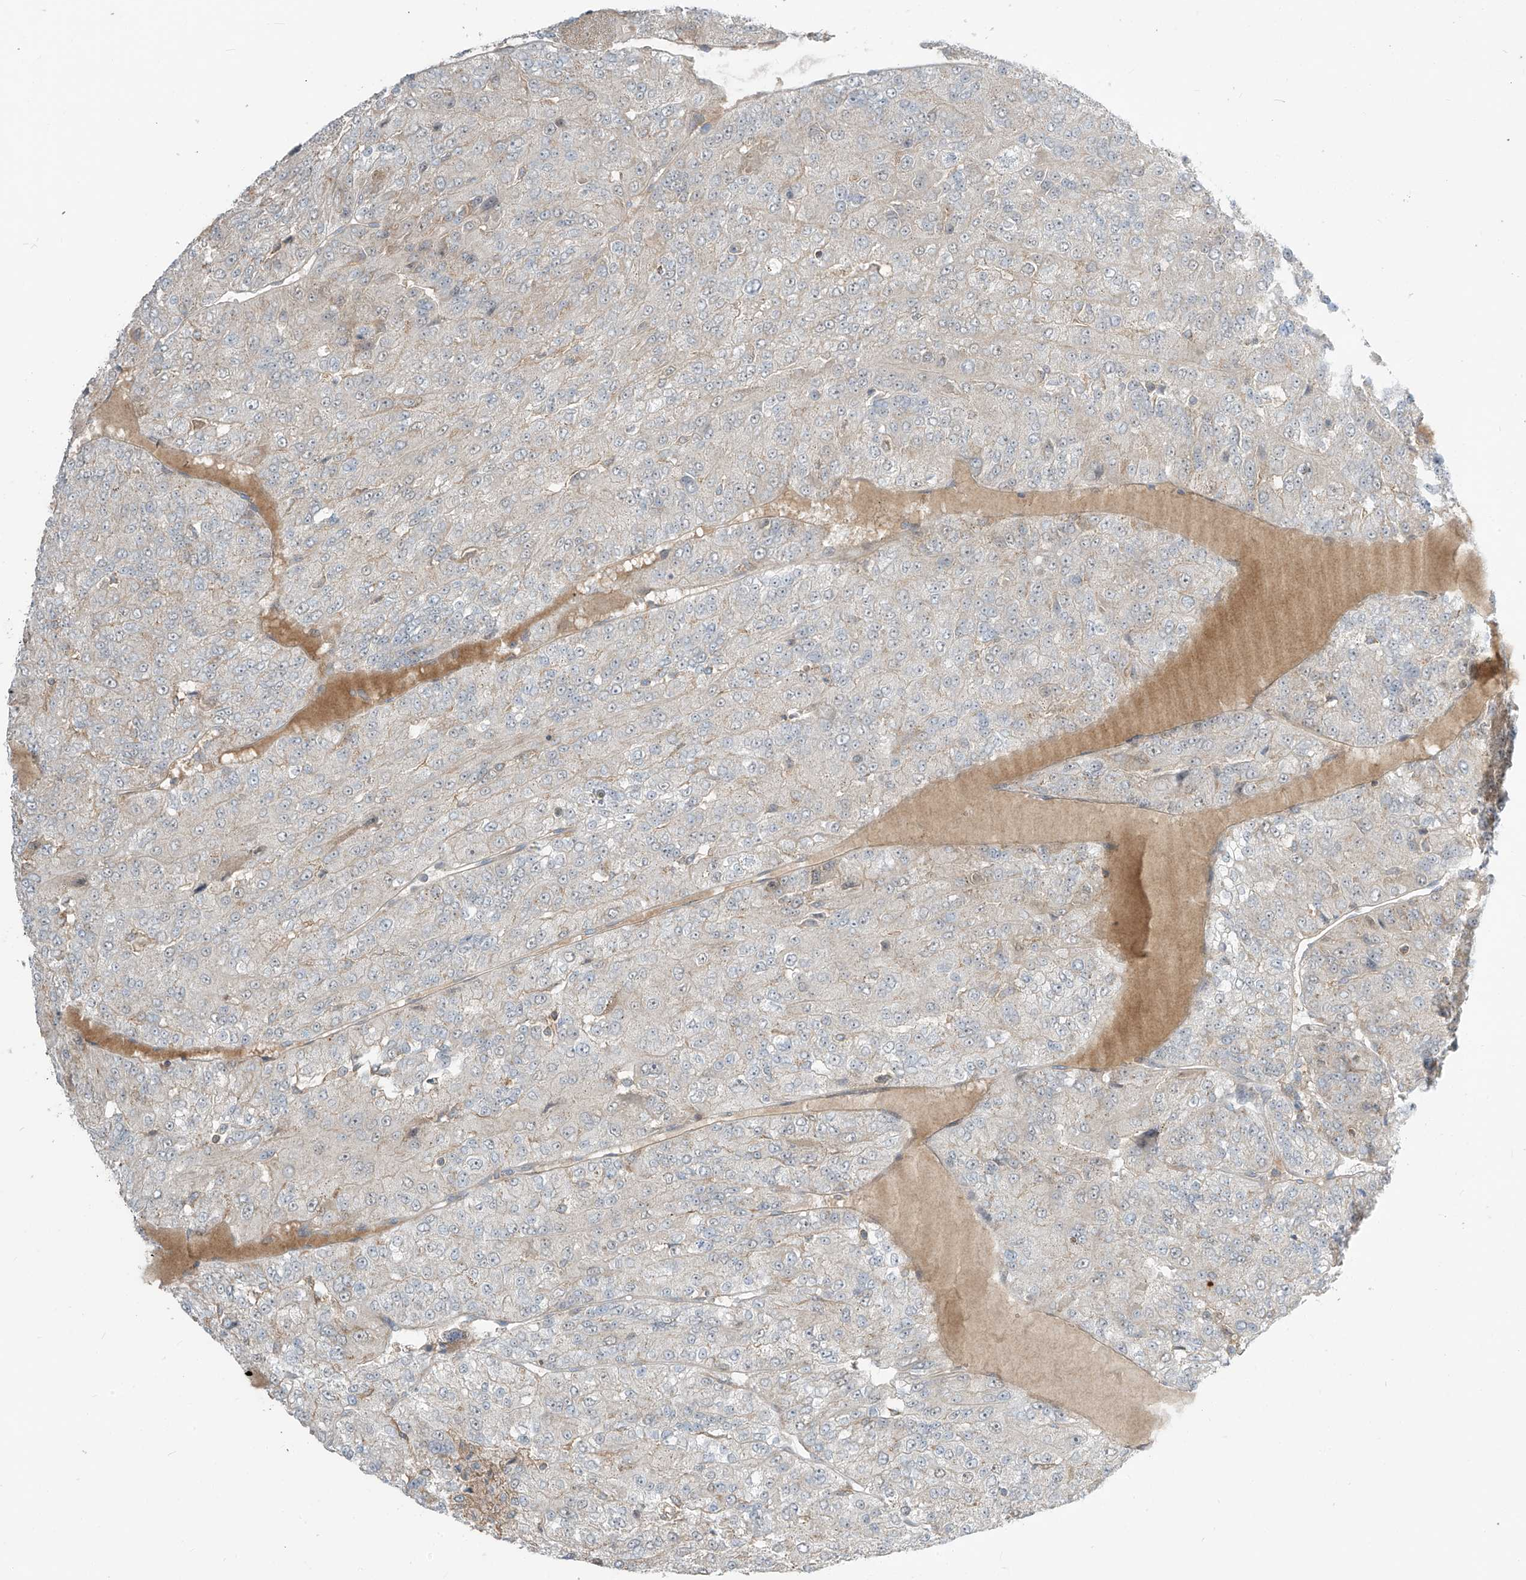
{"staining": {"intensity": "weak", "quantity": "<25%", "location": "cytoplasmic/membranous"}, "tissue": "renal cancer", "cell_type": "Tumor cells", "image_type": "cancer", "snomed": [{"axis": "morphology", "description": "Adenocarcinoma, NOS"}, {"axis": "topography", "description": "Kidney"}], "caption": "IHC histopathology image of neoplastic tissue: renal adenocarcinoma stained with DAB (3,3'-diaminobenzidine) reveals no significant protein positivity in tumor cells.", "gene": "PARVG", "patient": {"sex": "female", "age": 63}}